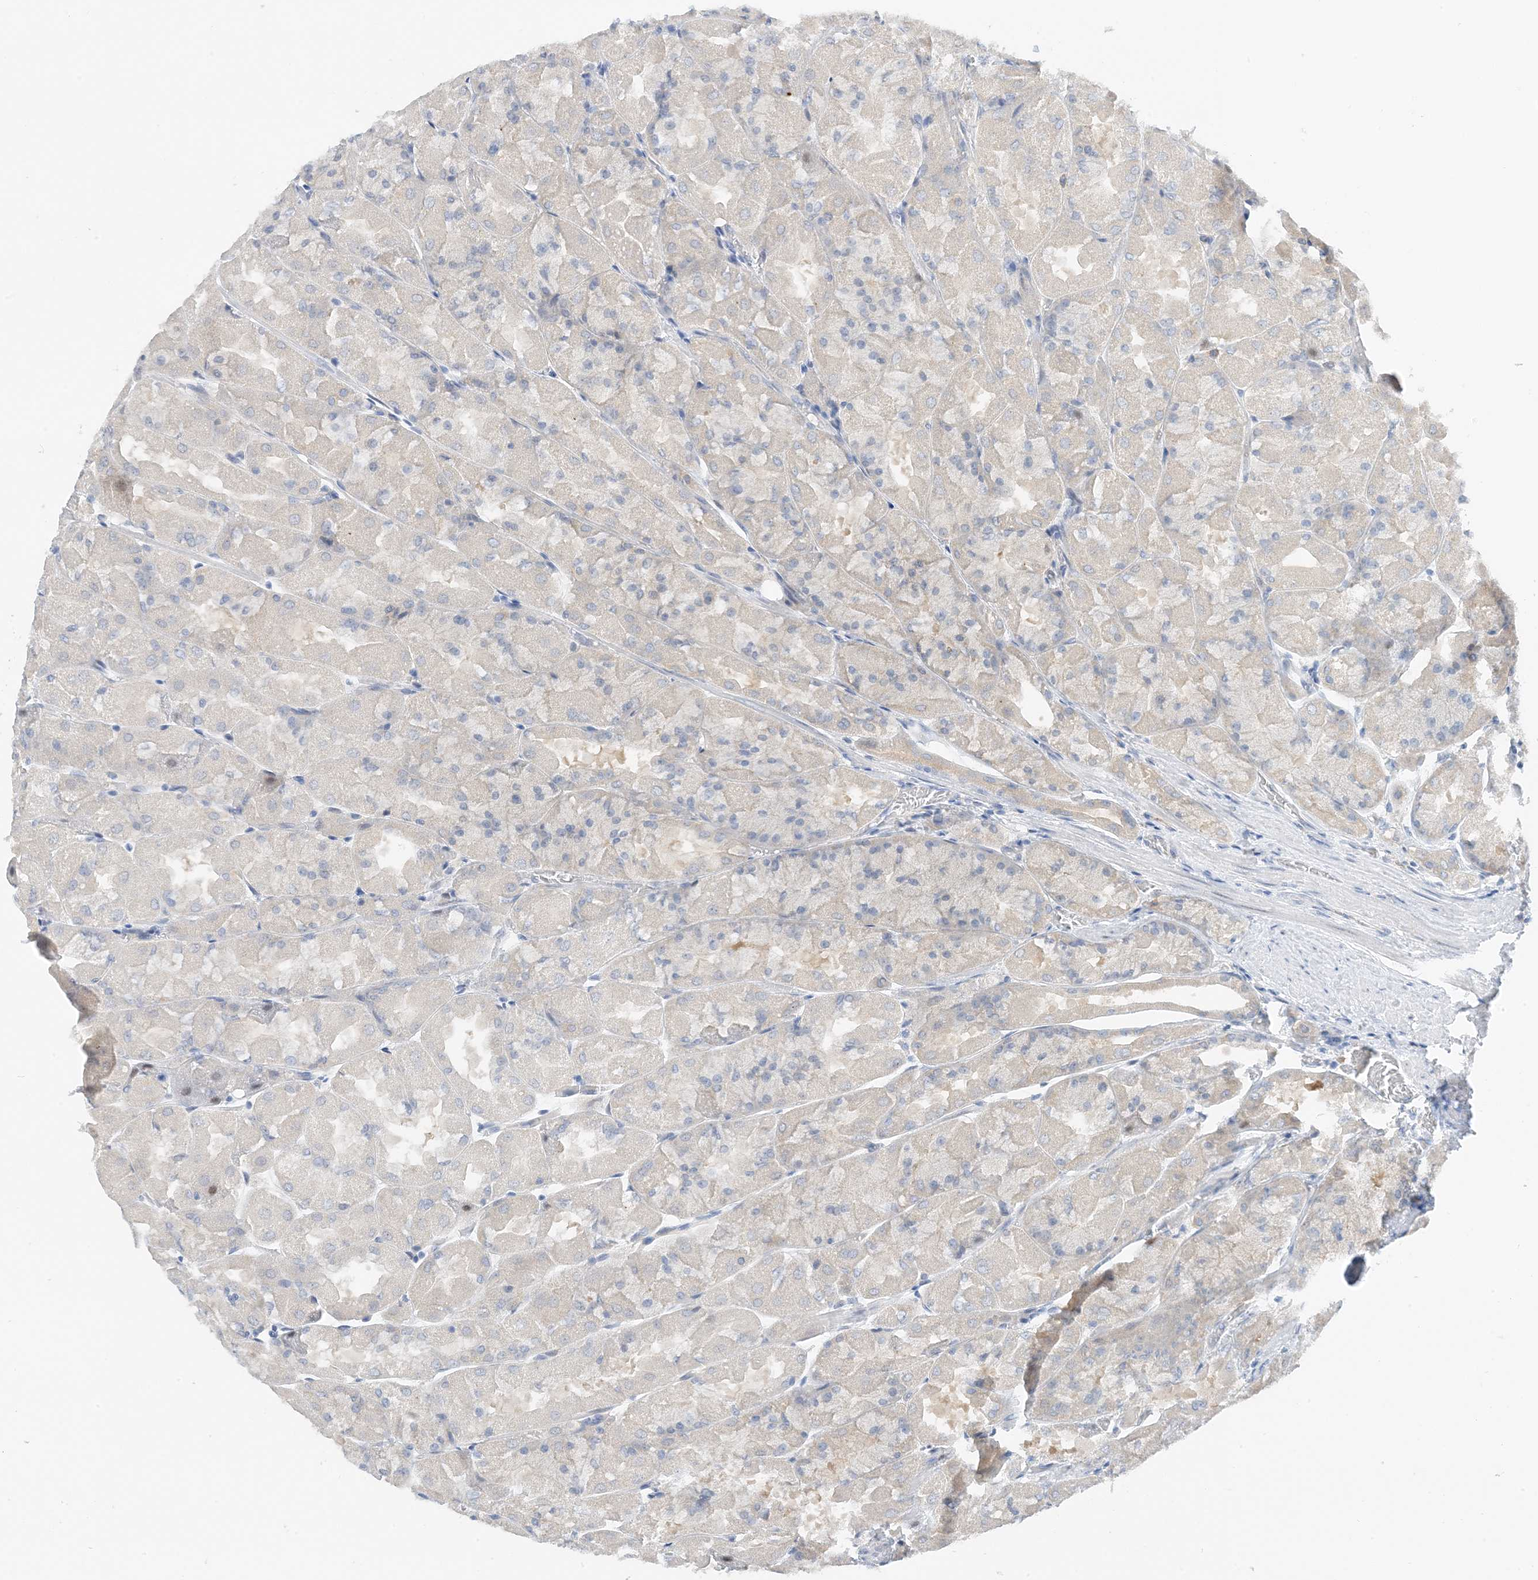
{"staining": {"intensity": "negative", "quantity": "none", "location": "none"}, "tissue": "stomach", "cell_type": "Glandular cells", "image_type": "normal", "snomed": [{"axis": "morphology", "description": "Normal tissue, NOS"}, {"axis": "topography", "description": "Stomach"}], "caption": "Glandular cells show no significant protein staining in benign stomach.", "gene": "KIFBP", "patient": {"sex": "female", "age": 61}}